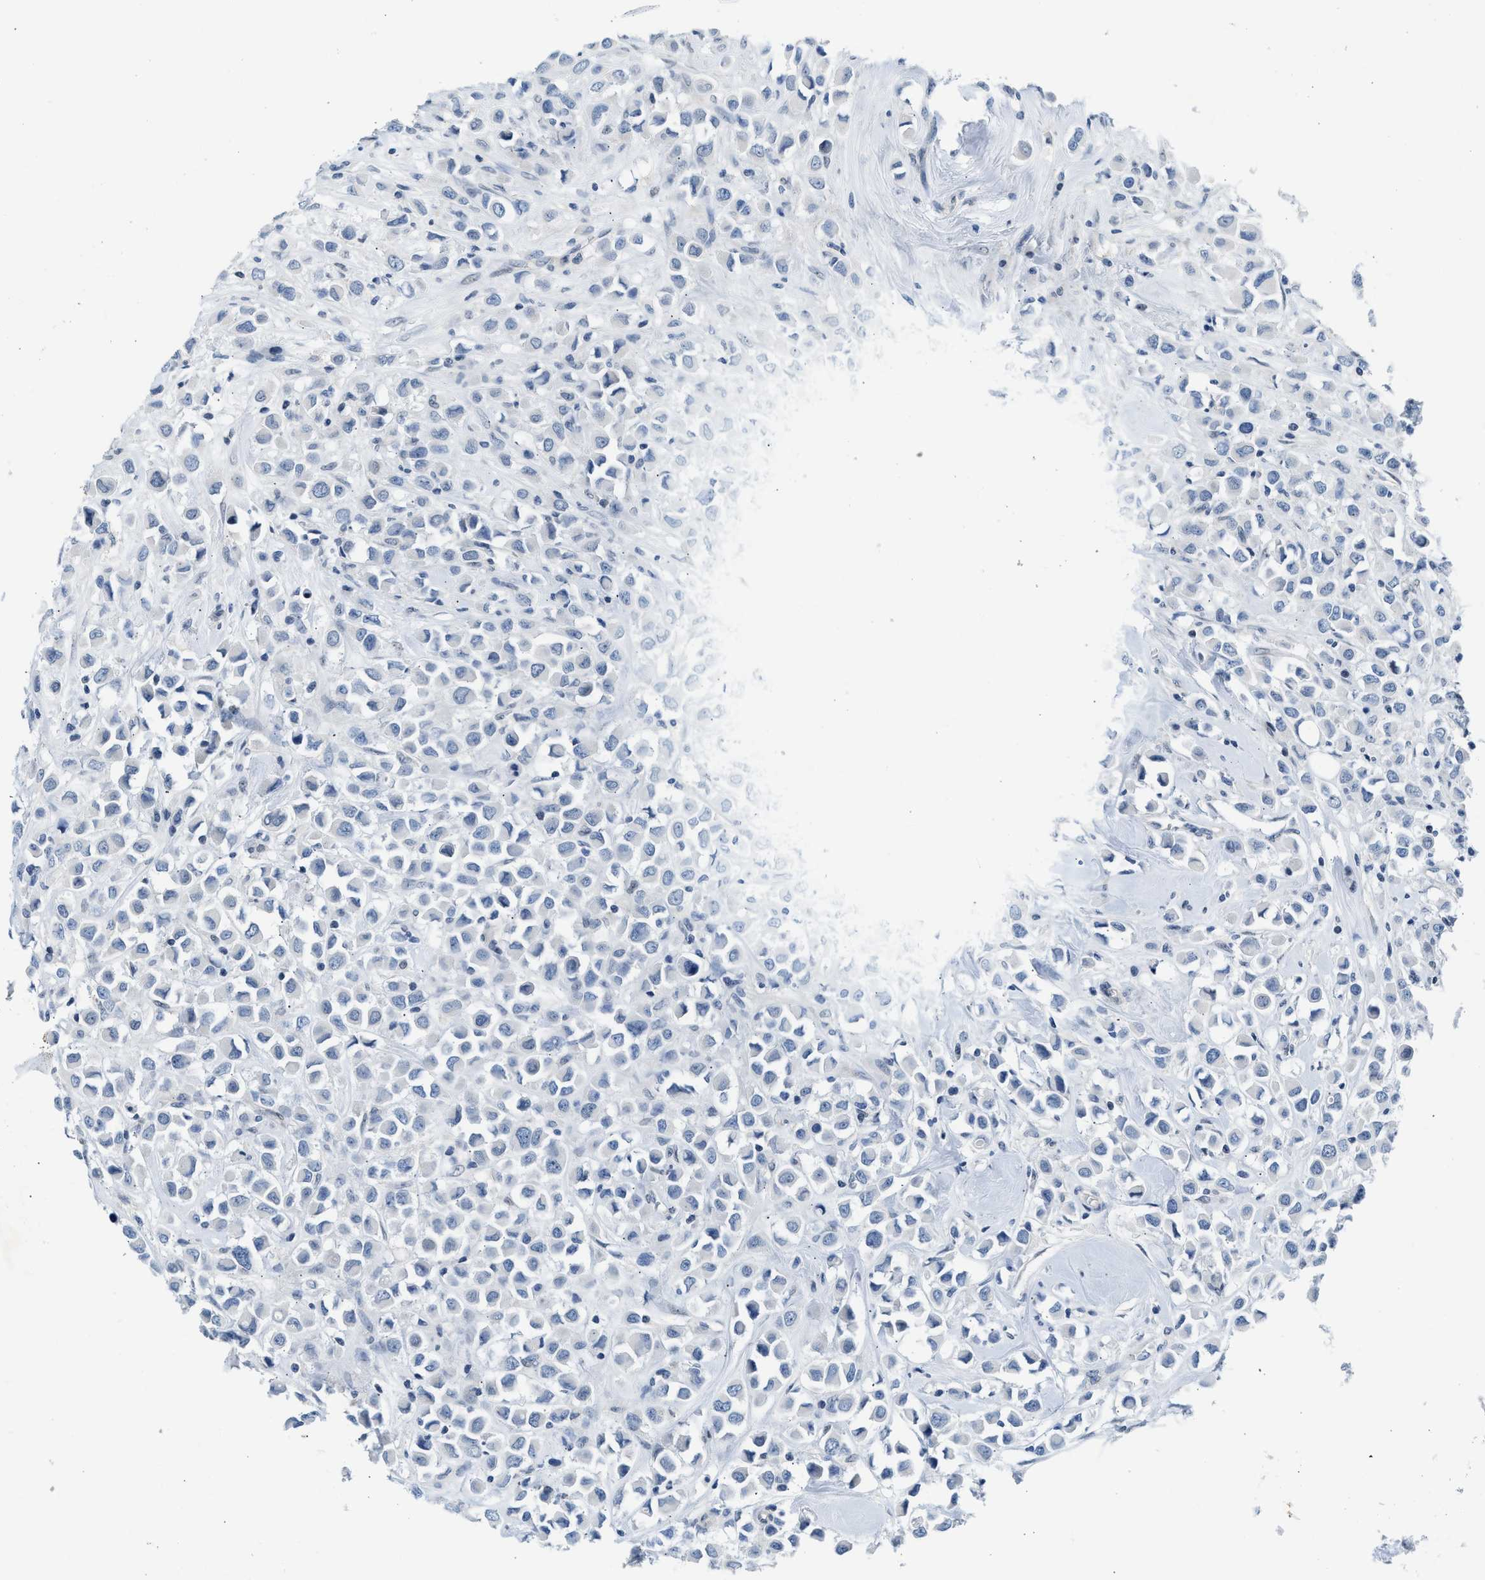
{"staining": {"intensity": "negative", "quantity": "none", "location": "none"}, "tissue": "breast cancer", "cell_type": "Tumor cells", "image_type": "cancer", "snomed": [{"axis": "morphology", "description": "Duct carcinoma"}, {"axis": "topography", "description": "Breast"}], "caption": "There is no significant staining in tumor cells of breast cancer.", "gene": "OLIG3", "patient": {"sex": "female", "age": 61}}